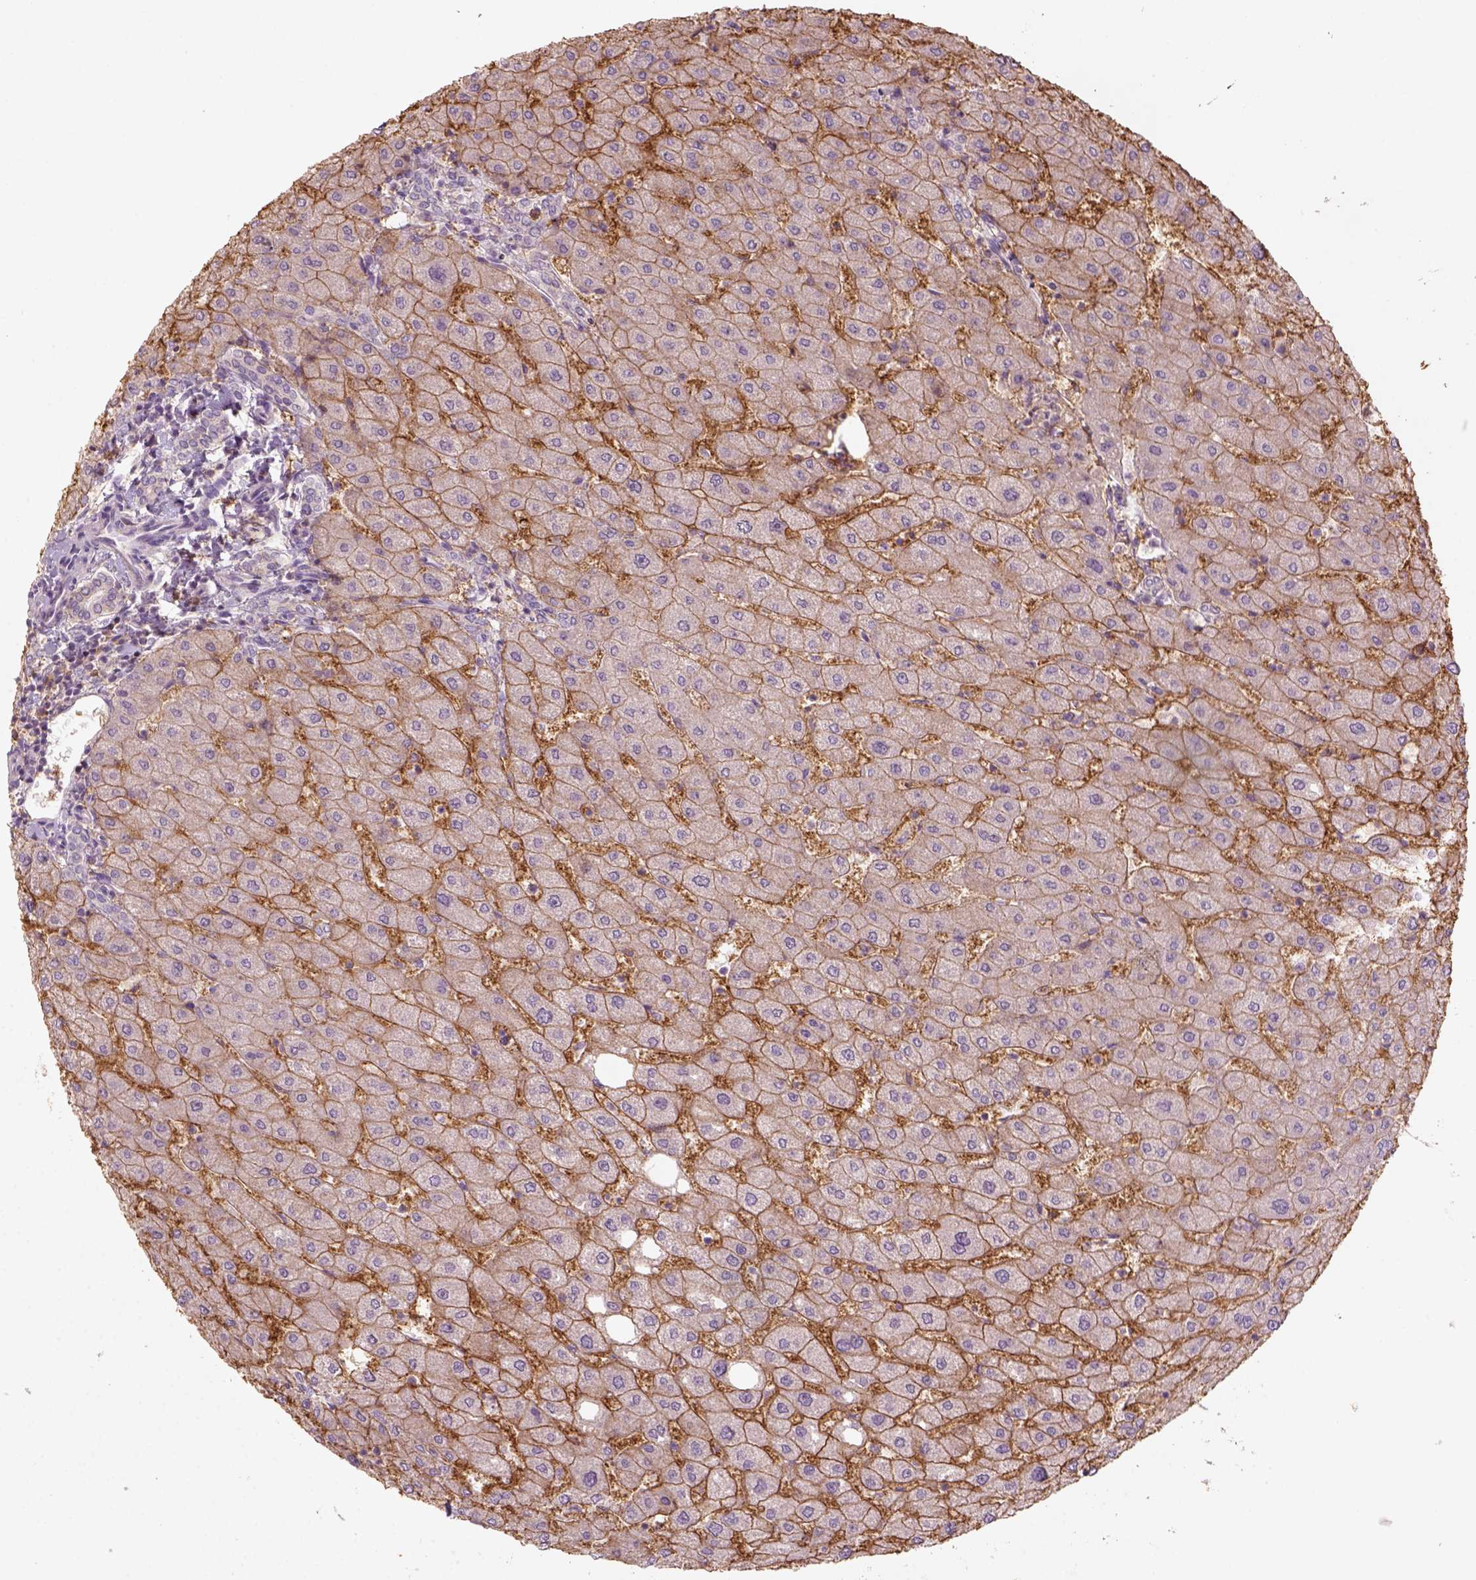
{"staining": {"intensity": "weak", "quantity": "<25%", "location": "cytoplasmic/membranous"}, "tissue": "liver", "cell_type": "Cholangiocytes", "image_type": "normal", "snomed": [{"axis": "morphology", "description": "Normal tissue, NOS"}, {"axis": "topography", "description": "Liver"}], "caption": "Immunohistochemistry of normal human liver reveals no expression in cholangiocytes.", "gene": "AQP9", "patient": {"sex": "male", "age": 67}}